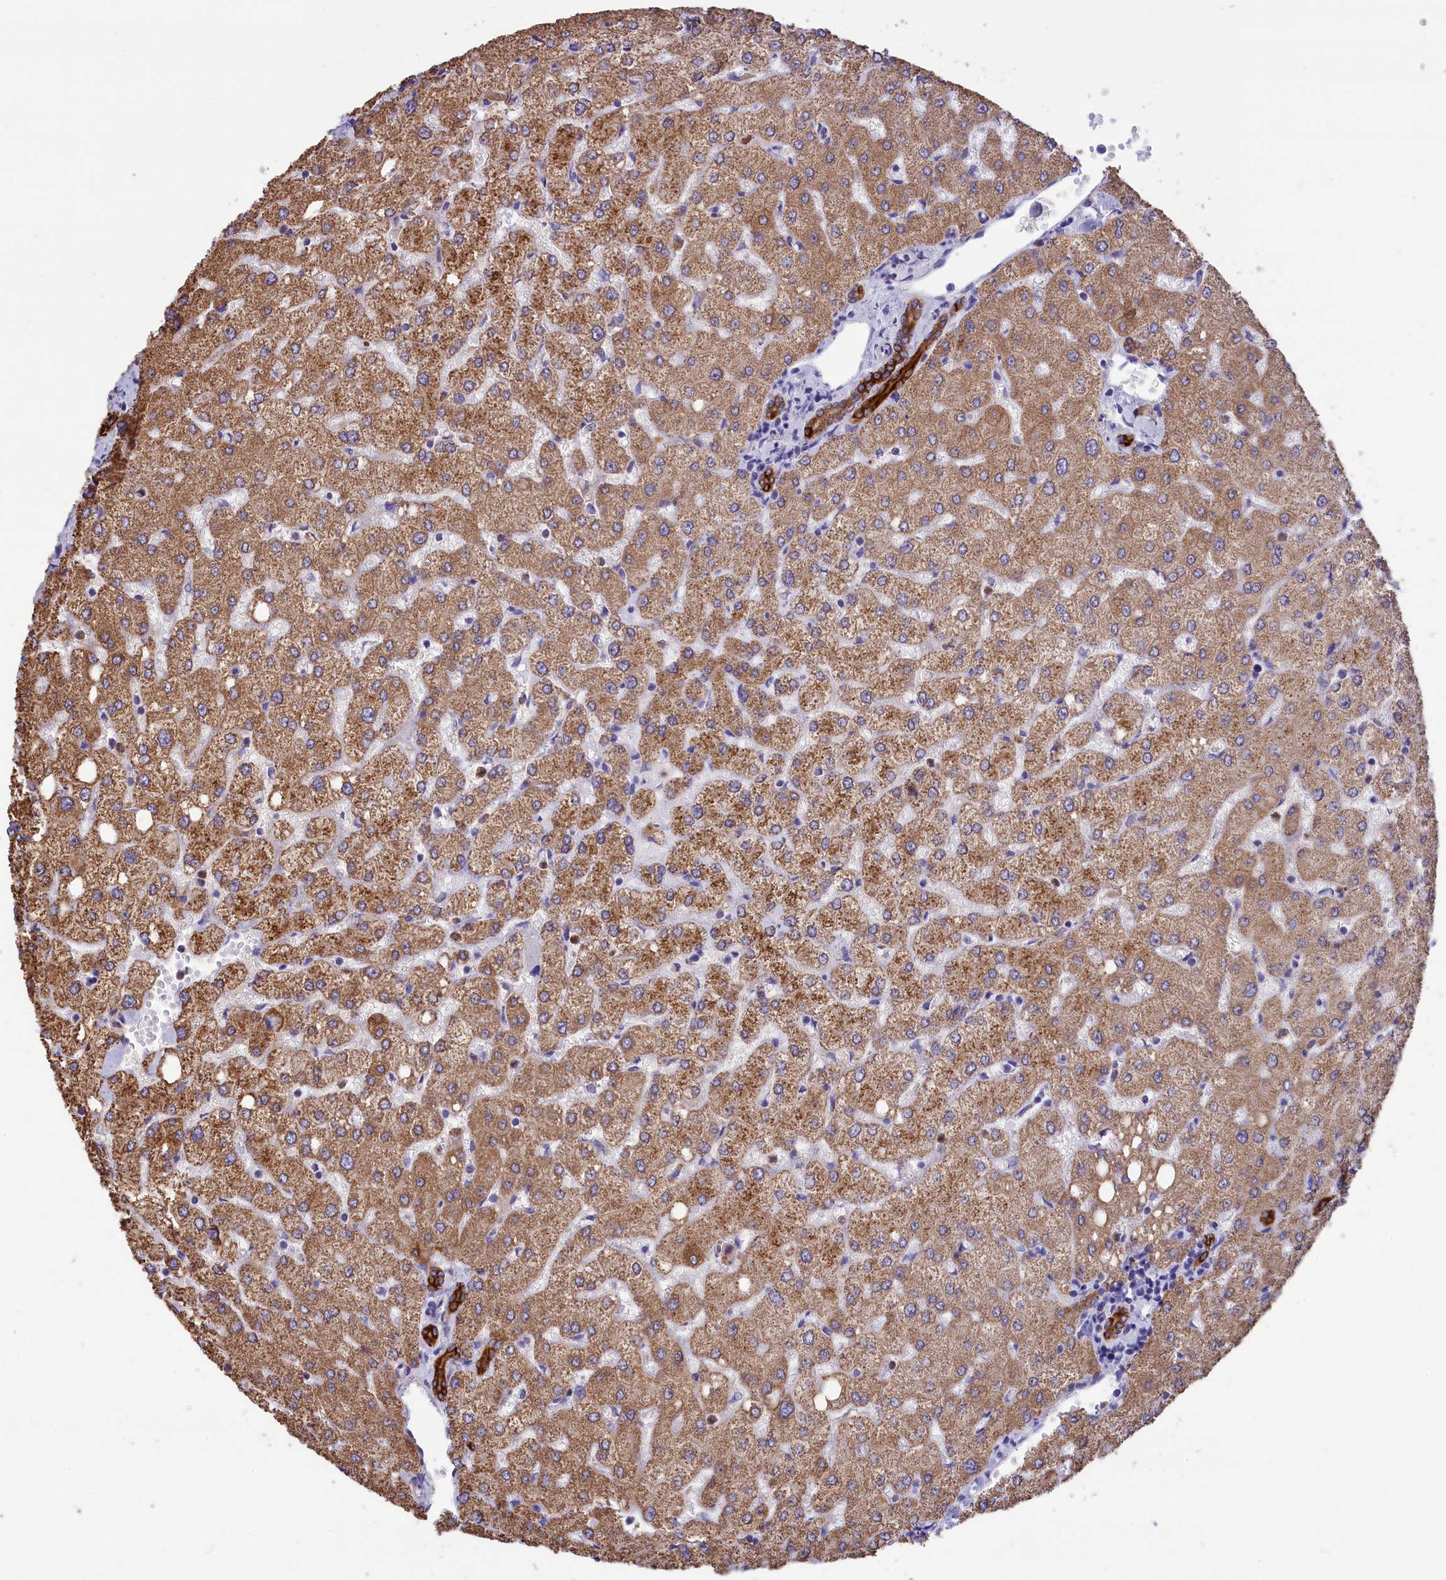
{"staining": {"intensity": "strong", "quantity": ">75%", "location": "cytoplasmic/membranous"}, "tissue": "liver", "cell_type": "Cholangiocytes", "image_type": "normal", "snomed": [{"axis": "morphology", "description": "Normal tissue, NOS"}, {"axis": "topography", "description": "Liver"}], "caption": "The micrograph demonstrates a brown stain indicating the presence of a protein in the cytoplasmic/membranous of cholangiocytes in liver. (DAB (3,3'-diaminobenzidine) = brown stain, brightfield microscopy at high magnification).", "gene": "GATB", "patient": {"sex": "female", "age": 54}}